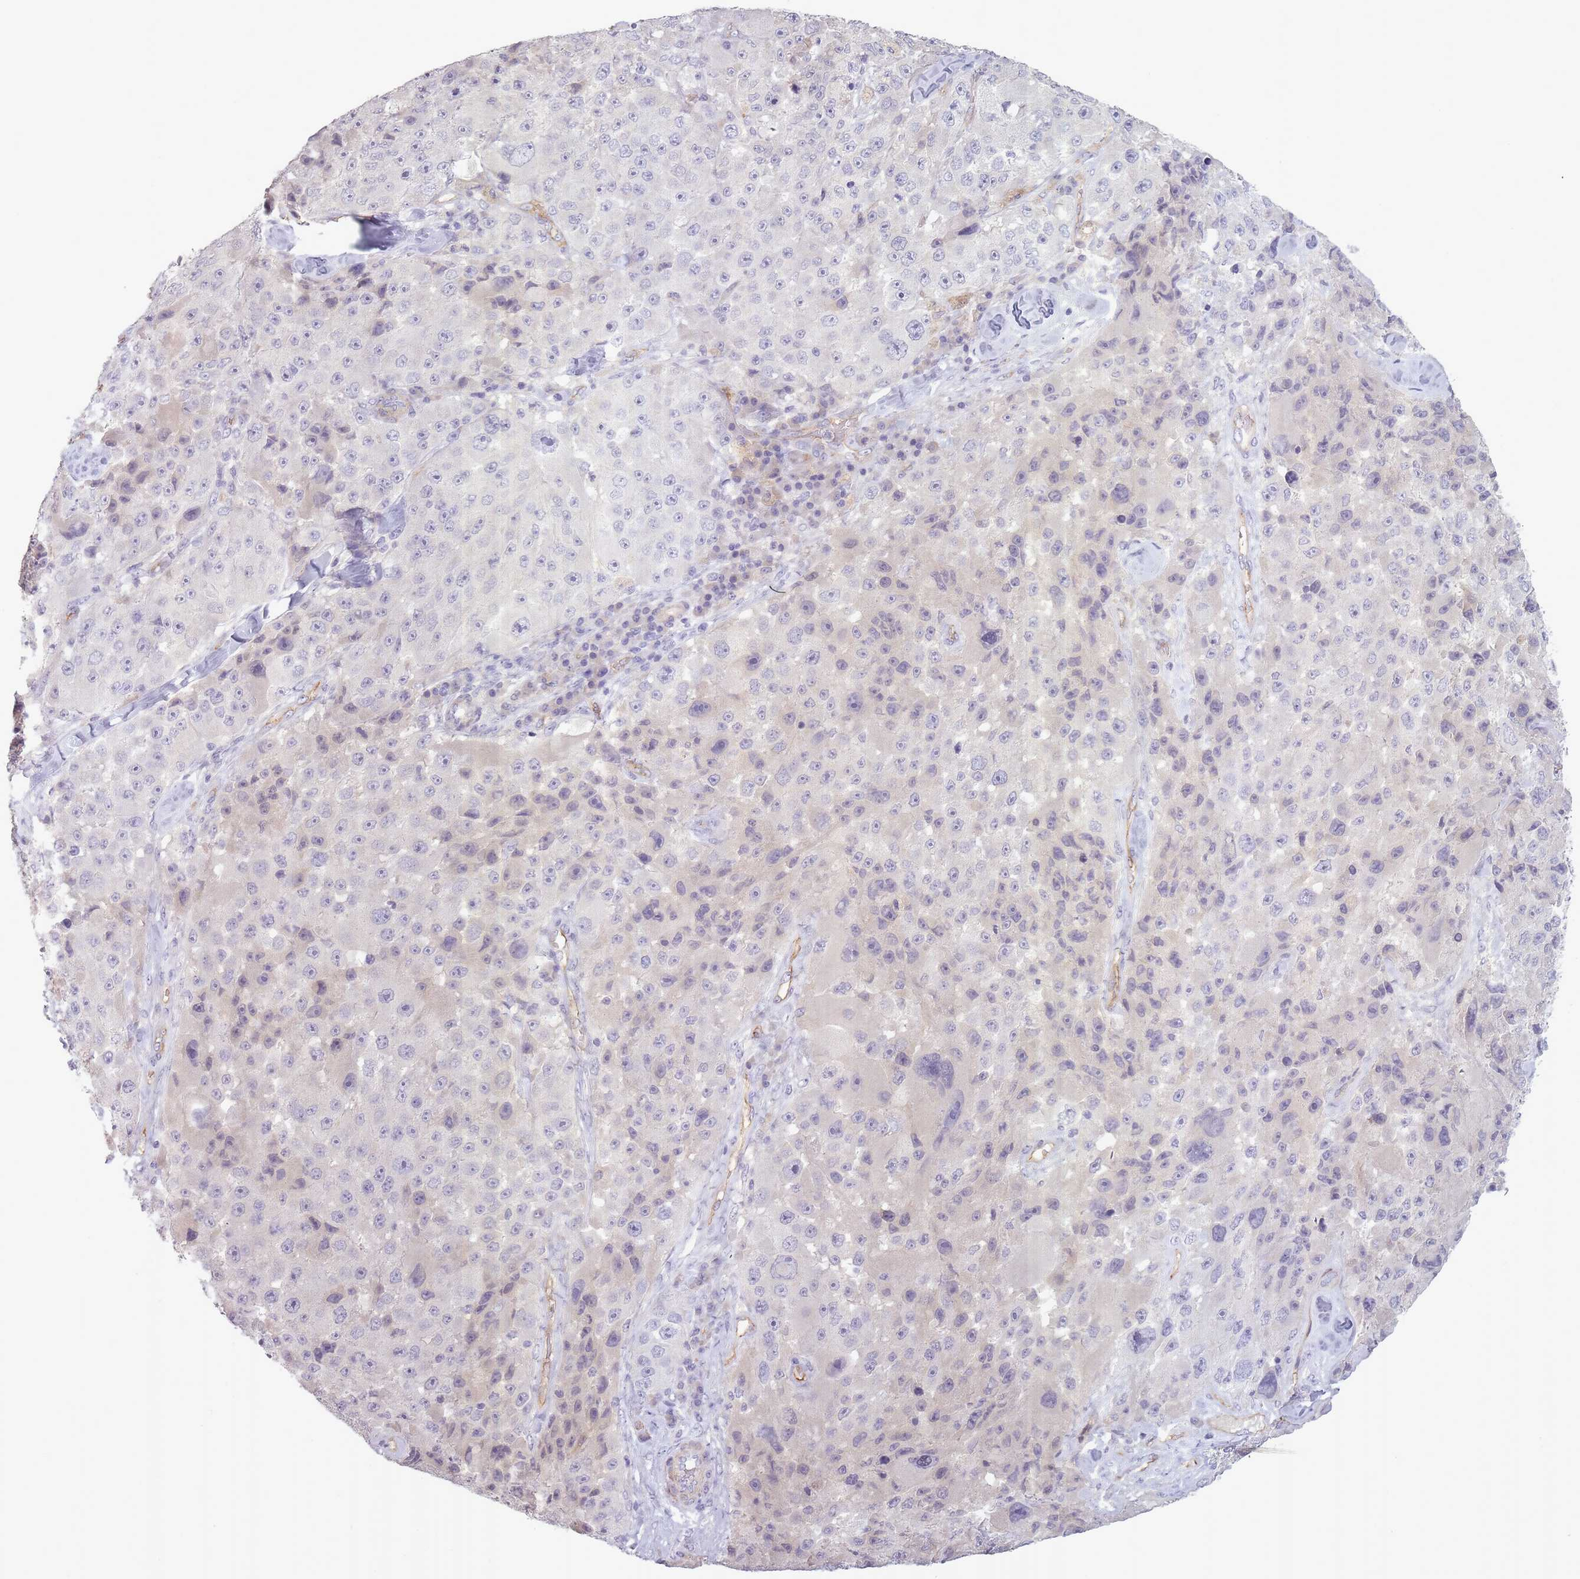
{"staining": {"intensity": "negative", "quantity": "none", "location": "none"}, "tissue": "melanoma", "cell_type": "Tumor cells", "image_type": "cancer", "snomed": [{"axis": "morphology", "description": "Malignant melanoma, Metastatic site"}, {"axis": "topography", "description": "Lymph node"}], "caption": "Immunohistochemistry histopathology image of human malignant melanoma (metastatic site) stained for a protein (brown), which demonstrates no staining in tumor cells.", "gene": "SLC8A2", "patient": {"sex": "male", "age": 62}}